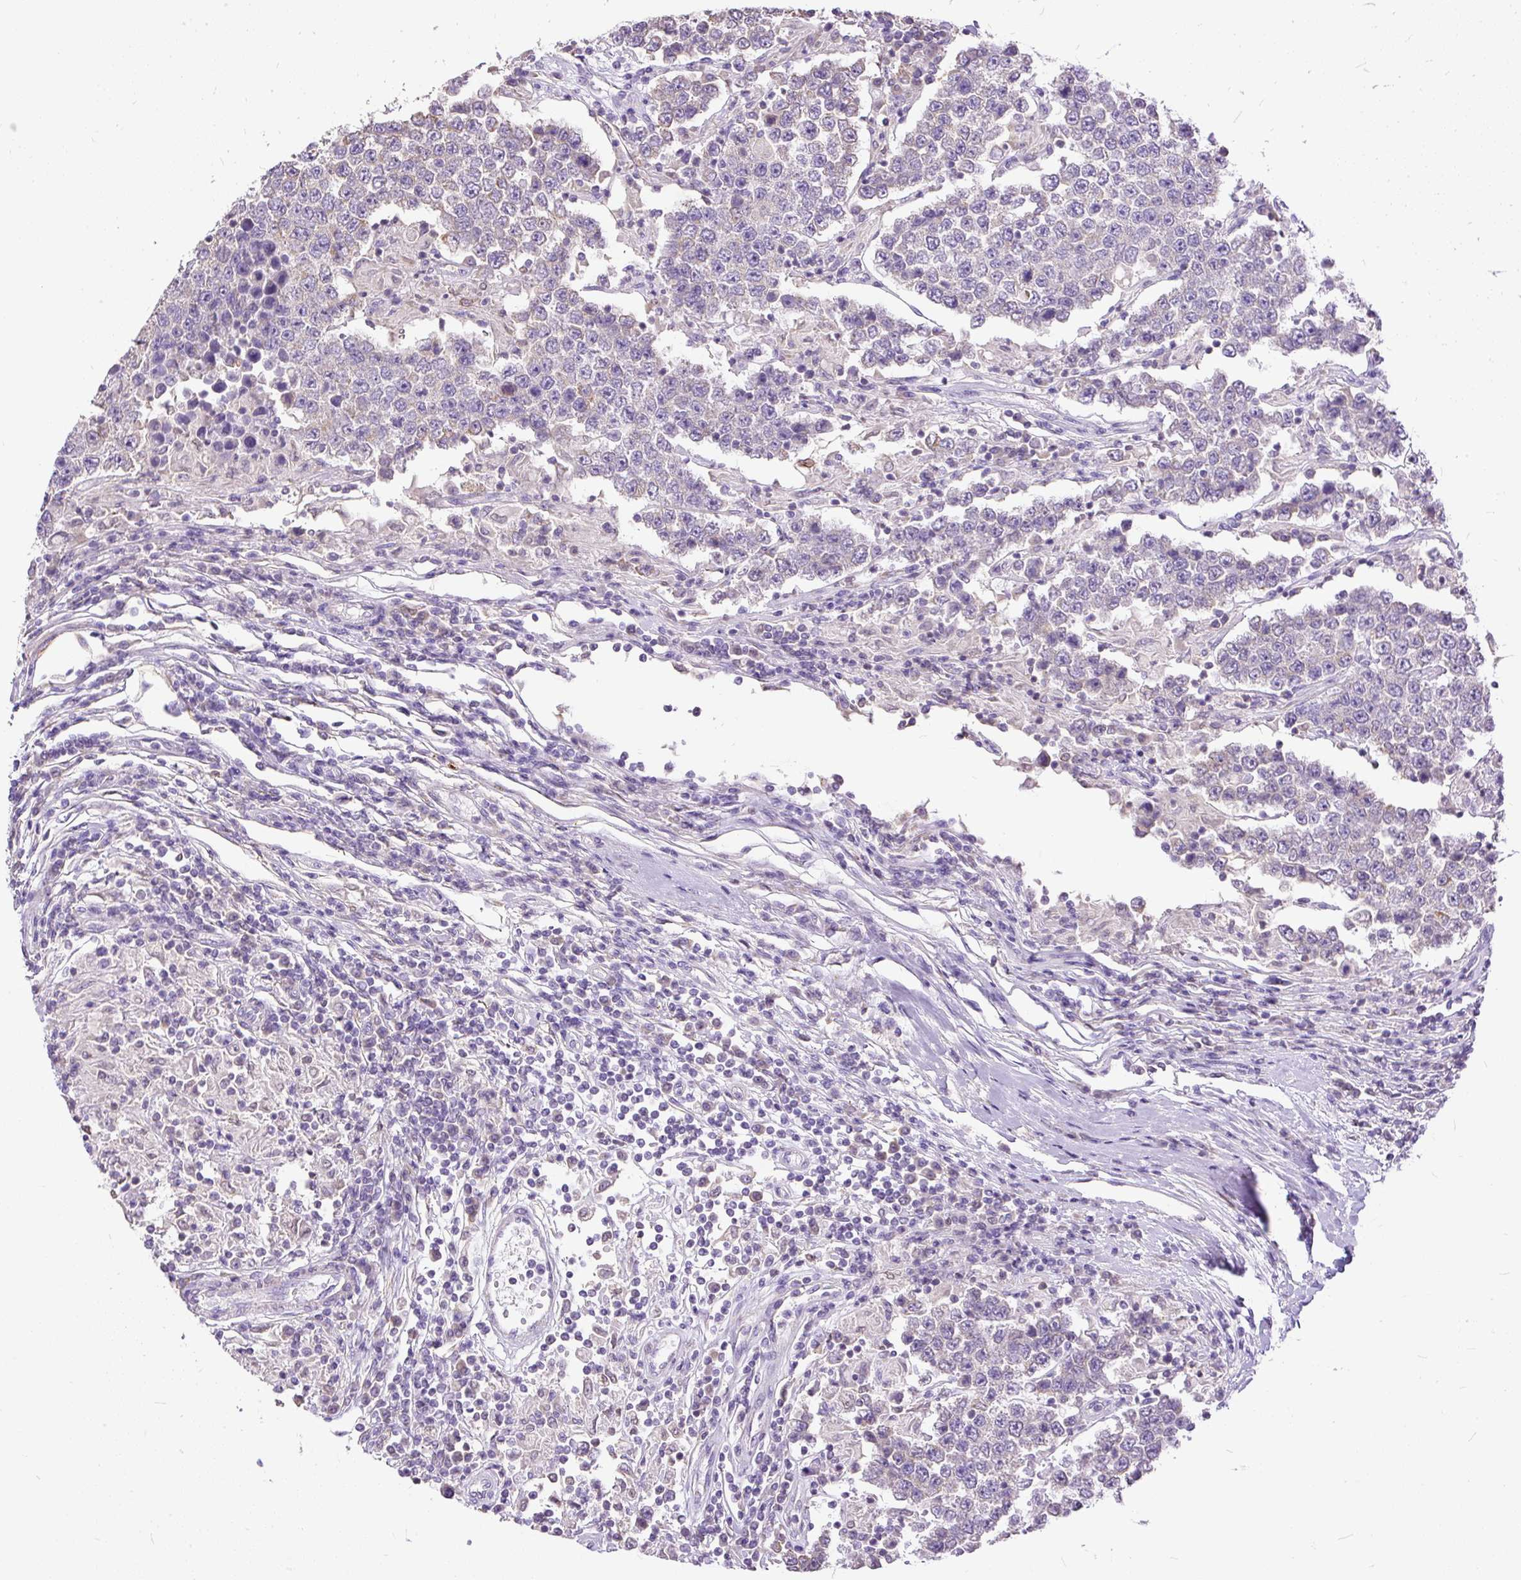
{"staining": {"intensity": "negative", "quantity": "none", "location": "none"}, "tissue": "testis cancer", "cell_type": "Tumor cells", "image_type": "cancer", "snomed": [{"axis": "morphology", "description": "Normal tissue, NOS"}, {"axis": "morphology", "description": "Urothelial carcinoma, High grade"}, {"axis": "morphology", "description": "Seminoma, NOS"}, {"axis": "morphology", "description": "Carcinoma, Embryonal, NOS"}, {"axis": "topography", "description": "Urinary bladder"}, {"axis": "topography", "description": "Testis"}], "caption": "Immunohistochemistry (IHC) micrograph of neoplastic tissue: human testis high-grade urothelial carcinoma stained with DAB (3,3'-diaminobenzidine) exhibits no significant protein expression in tumor cells. (Immunohistochemistry, brightfield microscopy, high magnification).", "gene": "GBX1", "patient": {"sex": "male", "age": 41}}